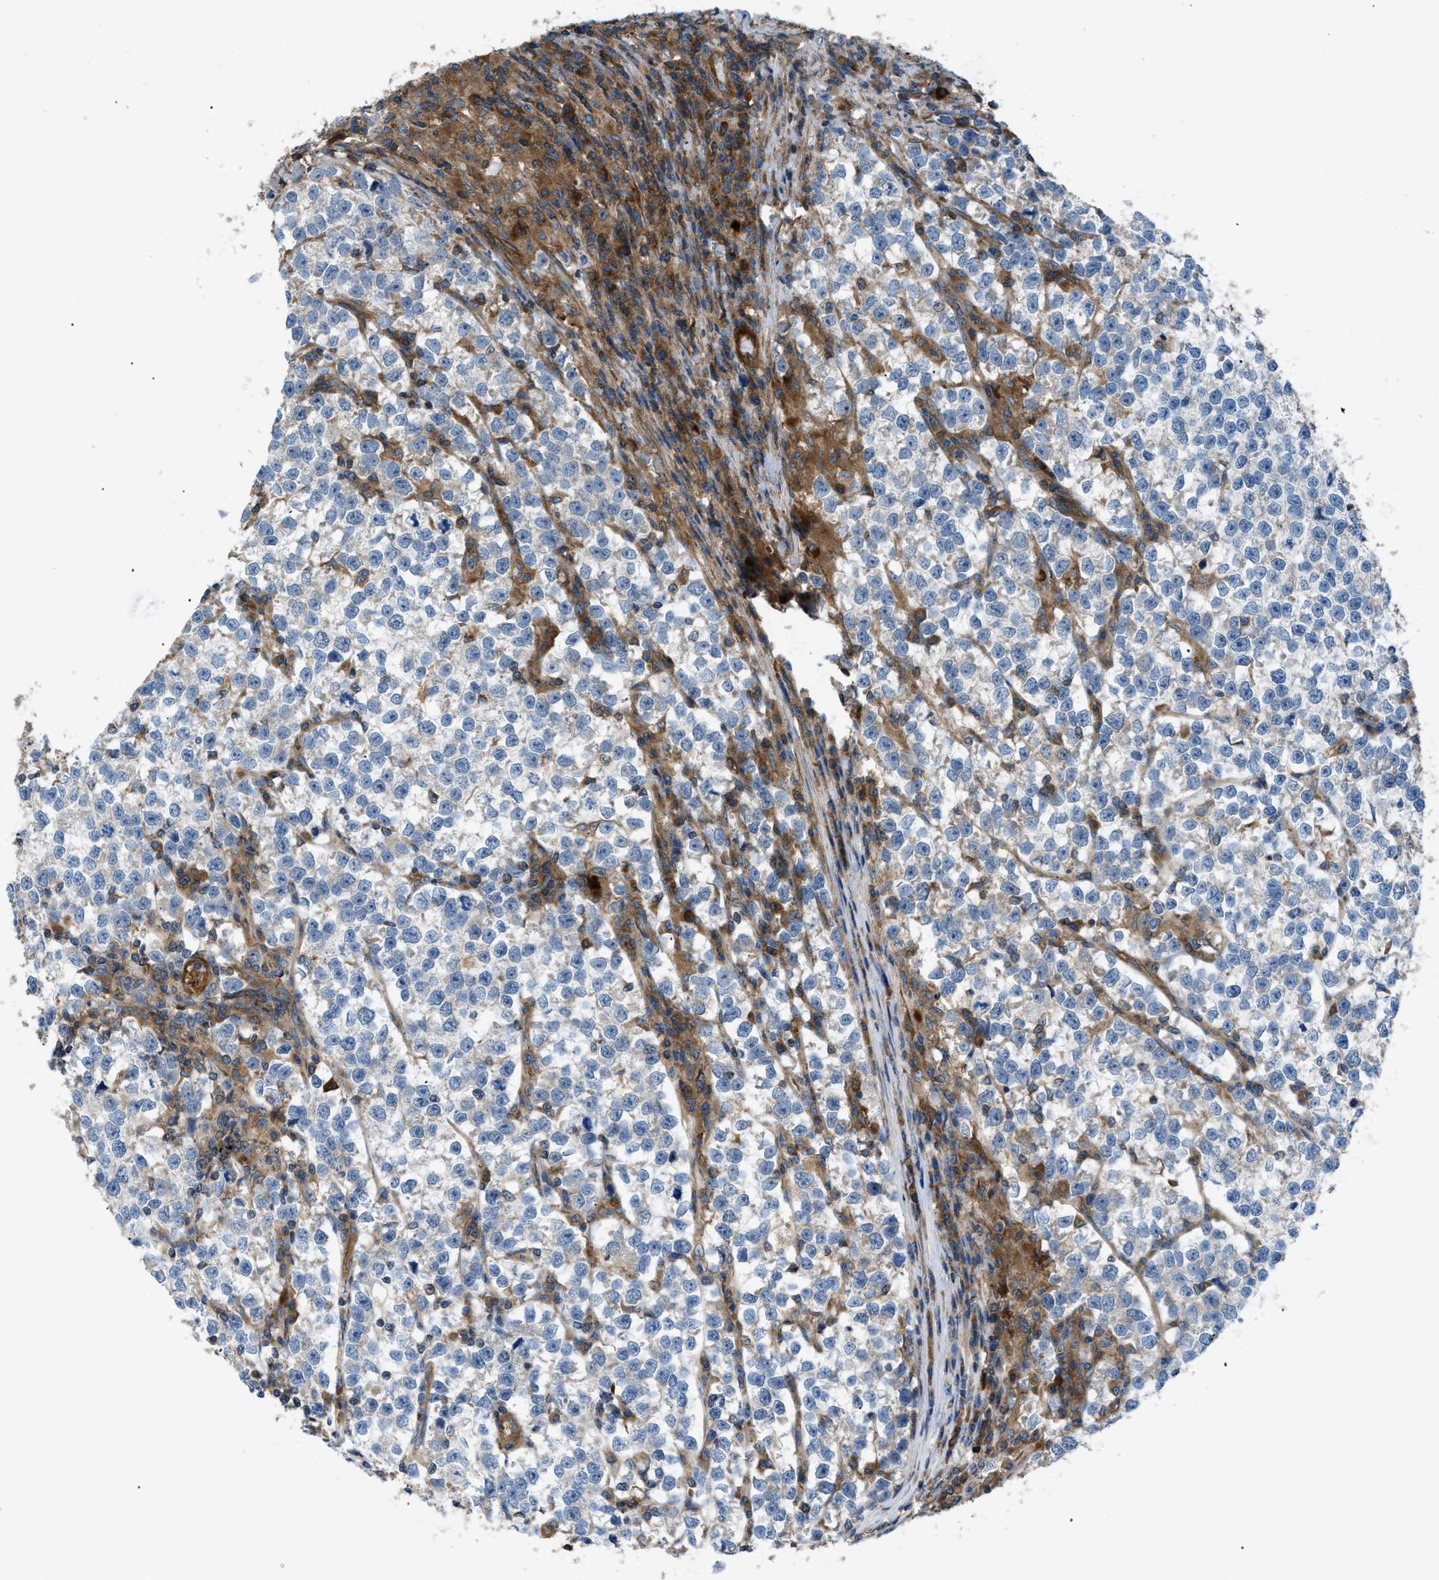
{"staining": {"intensity": "negative", "quantity": "none", "location": "none"}, "tissue": "testis cancer", "cell_type": "Tumor cells", "image_type": "cancer", "snomed": [{"axis": "morphology", "description": "Normal tissue, NOS"}, {"axis": "morphology", "description": "Seminoma, NOS"}, {"axis": "topography", "description": "Testis"}], "caption": "This is an immunohistochemistry micrograph of human testis seminoma. There is no staining in tumor cells.", "gene": "ATP2A3", "patient": {"sex": "male", "age": 43}}